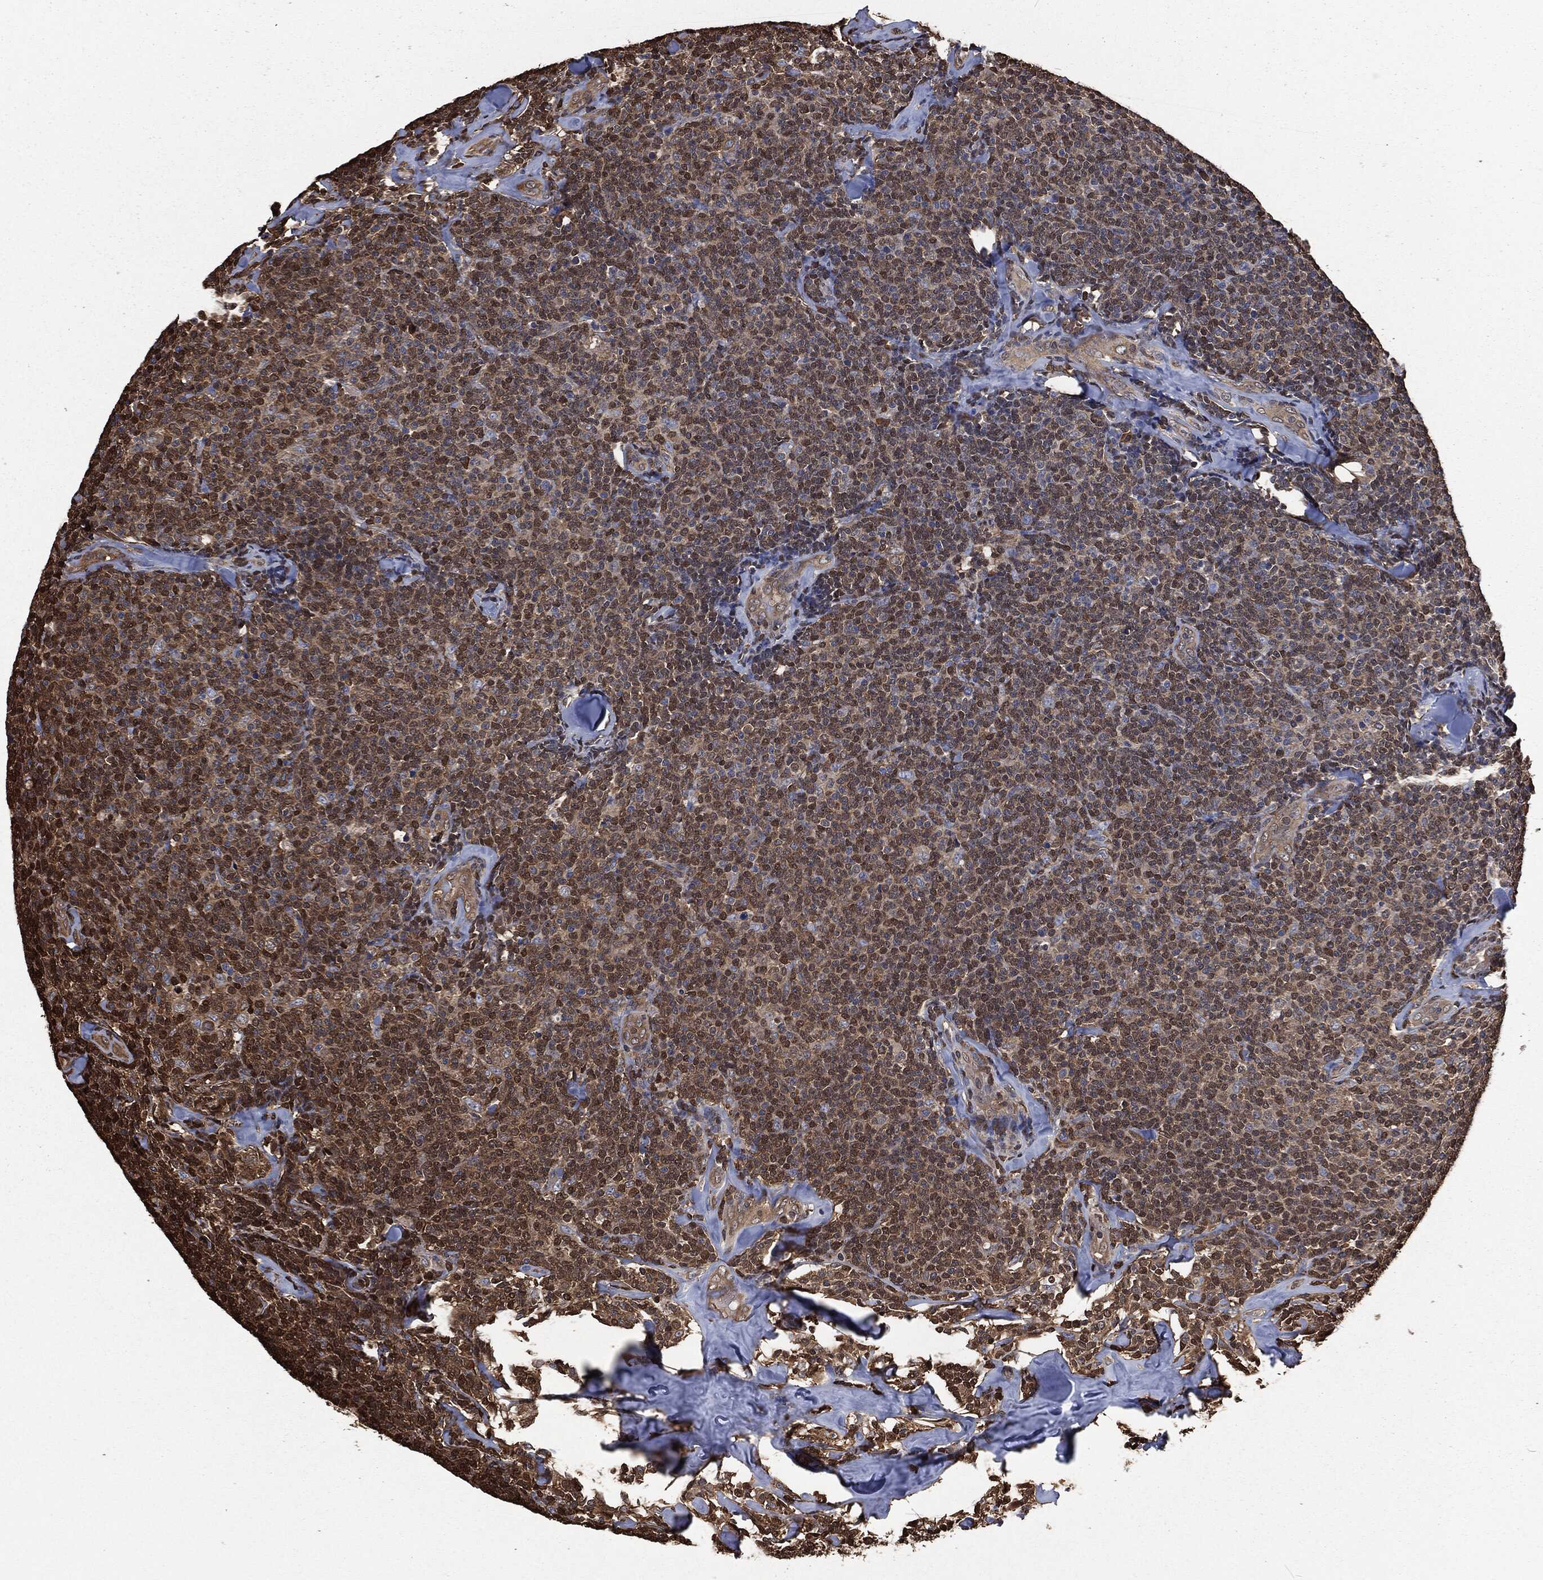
{"staining": {"intensity": "moderate", "quantity": ">75%", "location": "cytoplasmic/membranous,nuclear"}, "tissue": "lymphoma", "cell_type": "Tumor cells", "image_type": "cancer", "snomed": [{"axis": "morphology", "description": "Malignant lymphoma, non-Hodgkin's type, Low grade"}, {"axis": "topography", "description": "Lymph node"}], "caption": "Immunohistochemical staining of human lymphoma demonstrates medium levels of moderate cytoplasmic/membranous and nuclear protein expression in approximately >75% of tumor cells. The protein is shown in brown color, while the nuclei are stained blue.", "gene": "PRDX4", "patient": {"sex": "female", "age": 56}}